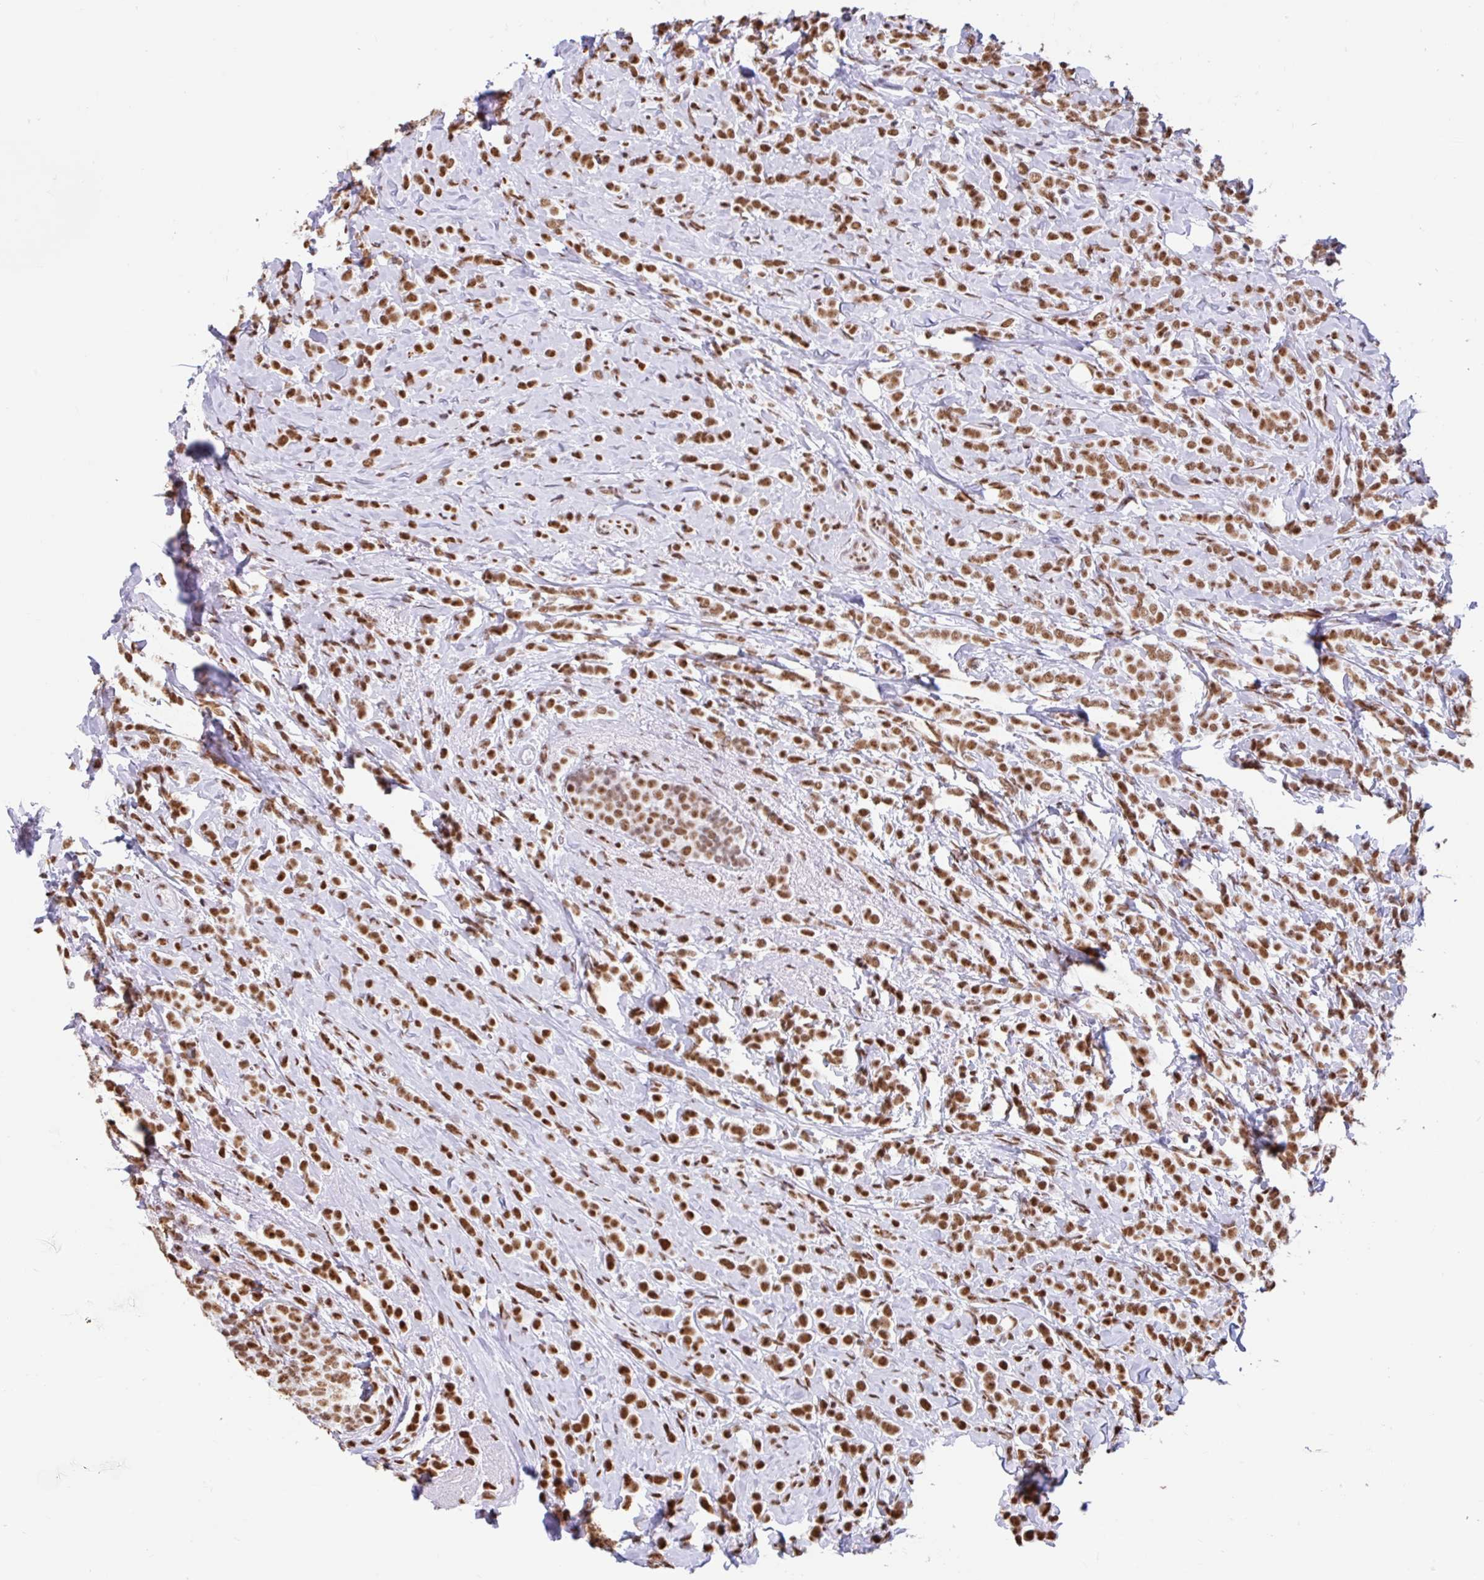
{"staining": {"intensity": "moderate", "quantity": ">75%", "location": "nuclear"}, "tissue": "breast cancer", "cell_type": "Tumor cells", "image_type": "cancer", "snomed": [{"axis": "morphology", "description": "Lobular carcinoma"}, {"axis": "topography", "description": "Breast"}], "caption": "Human breast cancer (lobular carcinoma) stained with a protein marker reveals moderate staining in tumor cells.", "gene": "KHDRBS1", "patient": {"sex": "female", "age": 49}}